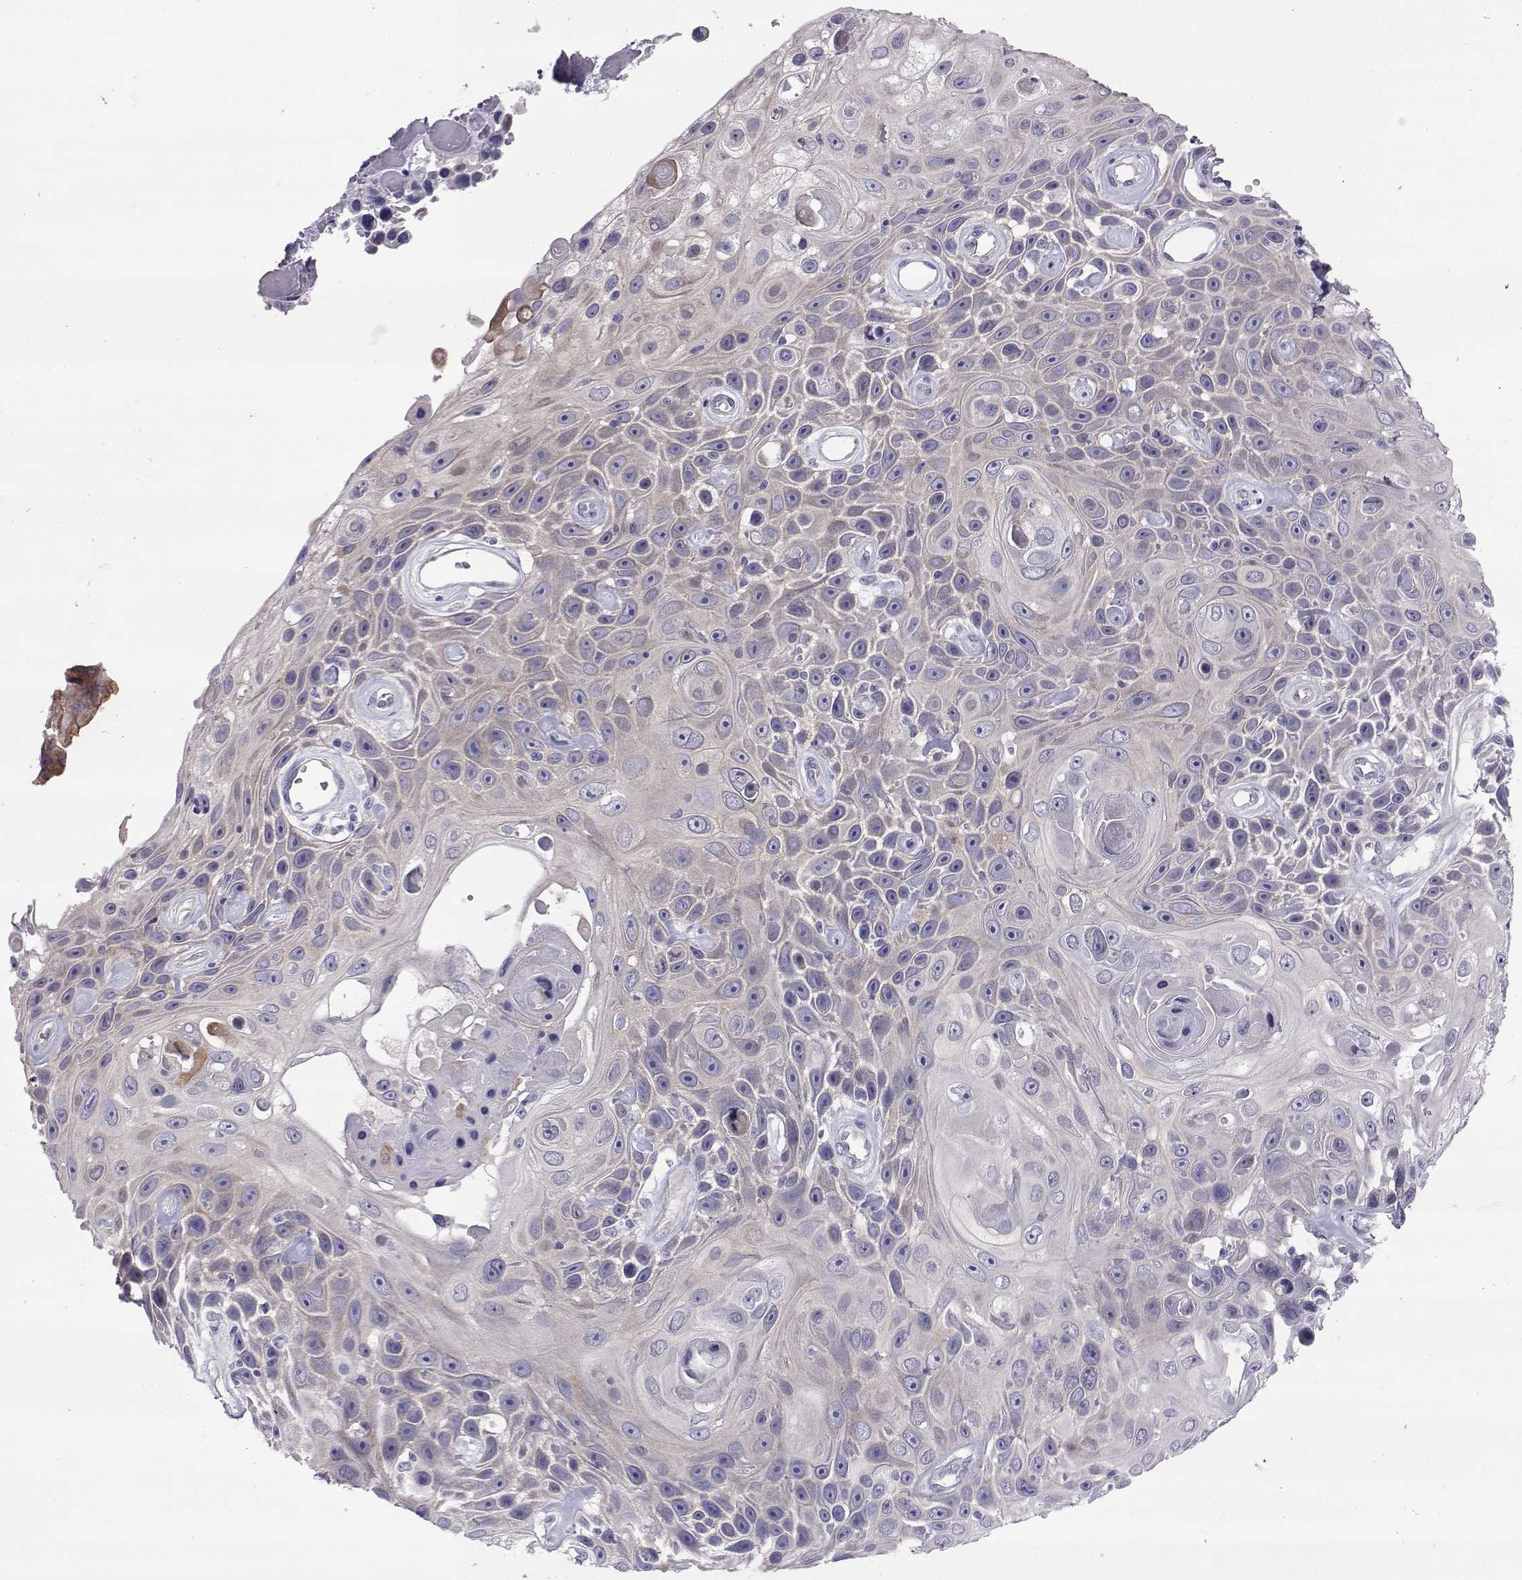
{"staining": {"intensity": "negative", "quantity": "none", "location": "none"}, "tissue": "skin cancer", "cell_type": "Tumor cells", "image_type": "cancer", "snomed": [{"axis": "morphology", "description": "Squamous cell carcinoma, NOS"}, {"axis": "topography", "description": "Skin"}], "caption": "This is a micrograph of IHC staining of skin squamous cell carcinoma, which shows no expression in tumor cells.", "gene": "COL22A1", "patient": {"sex": "male", "age": 82}}